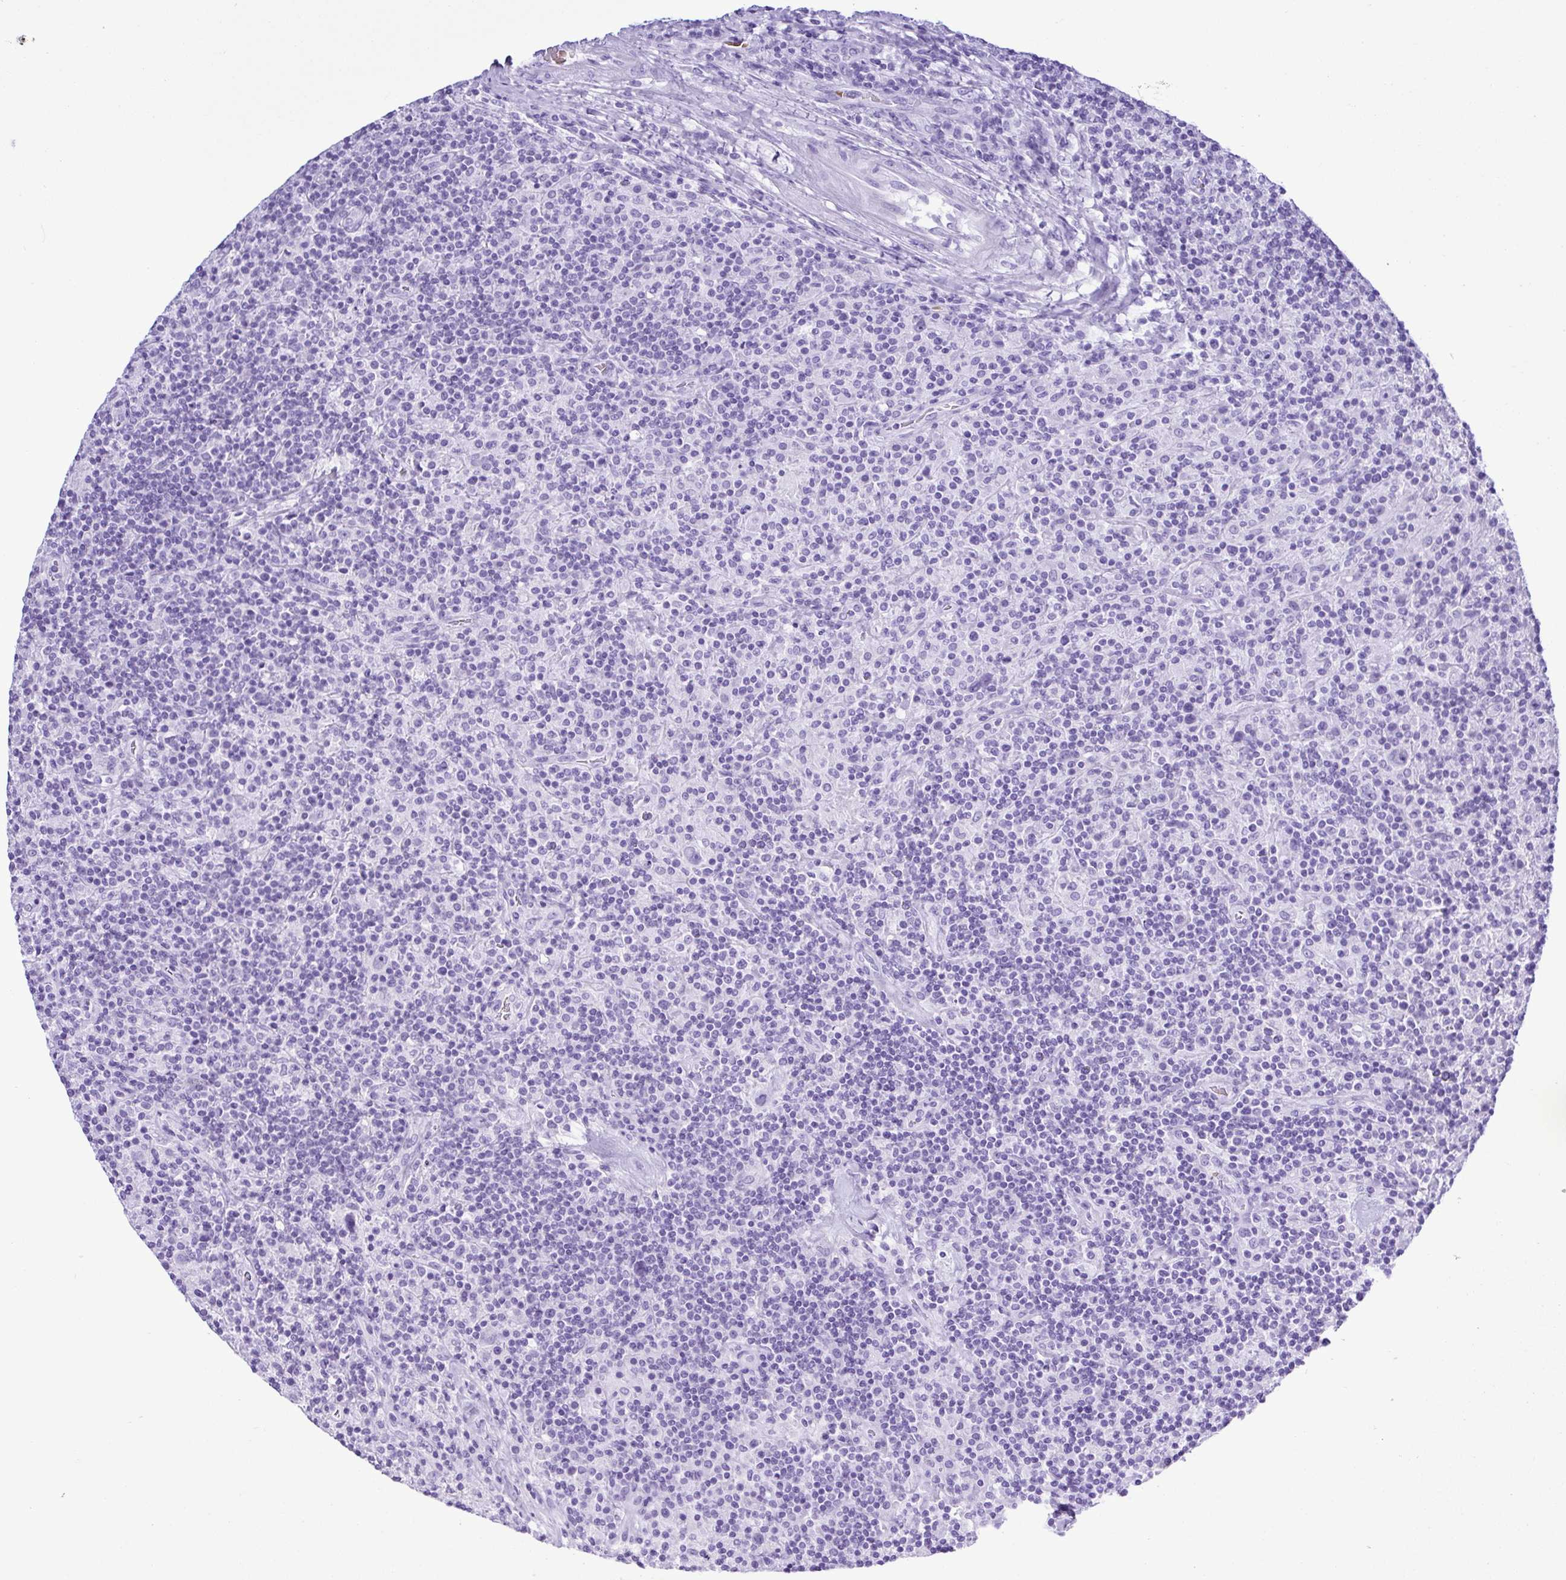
{"staining": {"intensity": "negative", "quantity": "none", "location": "none"}, "tissue": "lymphoma", "cell_type": "Tumor cells", "image_type": "cancer", "snomed": [{"axis": "morphology", "description": "Hodgkin's disease, NOS"}, {"axis": "topography", "description": "Lymph node"}], "caption": "High power microscopy photomicrograph of an IHC histopathology image of lymphoma, revealing no significant expression in tumor cells. (Brightfield microscopy of DAB immunohistochemistry at high magnification).", "gene": "SYT1", "patient": {"sex": "male", "age": 70}}